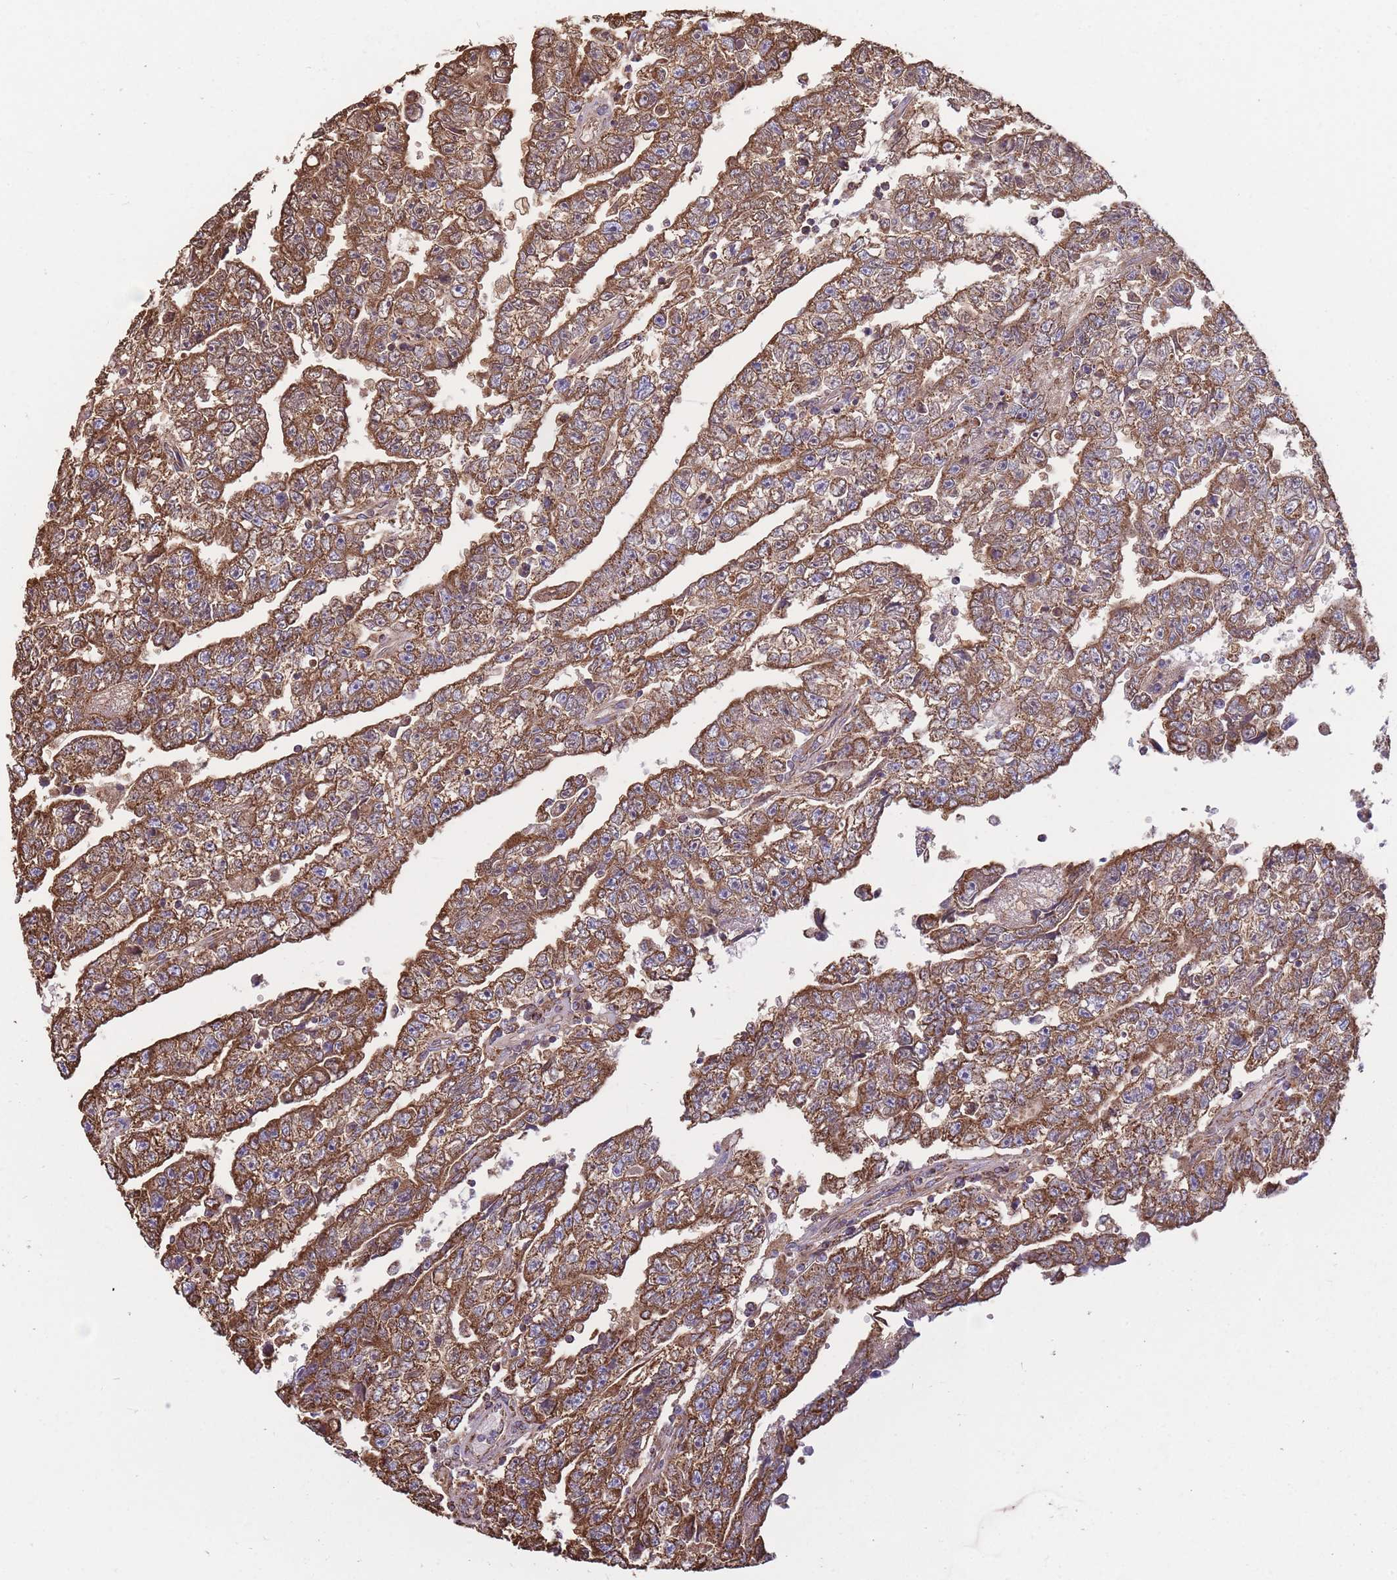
{"staining": {"intensity": "strong", "quantity": ">75%", "location": "cytoplasmic/membranous"}, "tissue": "testis cancer", "cell_type": "Tumor cells", "image_type": "cancer", "snomed": [{"axis": "morphology", "description": "Carcinoma, Embryonal, NOS"}, {"axis": "topography", "description": "Testis"}], "caption": "Immunohistochemical staining of human testis embryonal carcinoma shows strong cytoplasmic/membranous protein expression in about >75% of tumor cells. Using DAB (brown) and hematoxylin (blue) stains, captured at high magnification using brightfield microscopy.", "gene": "KIF16B", "patient": {"sex": "male", "age": 25}}